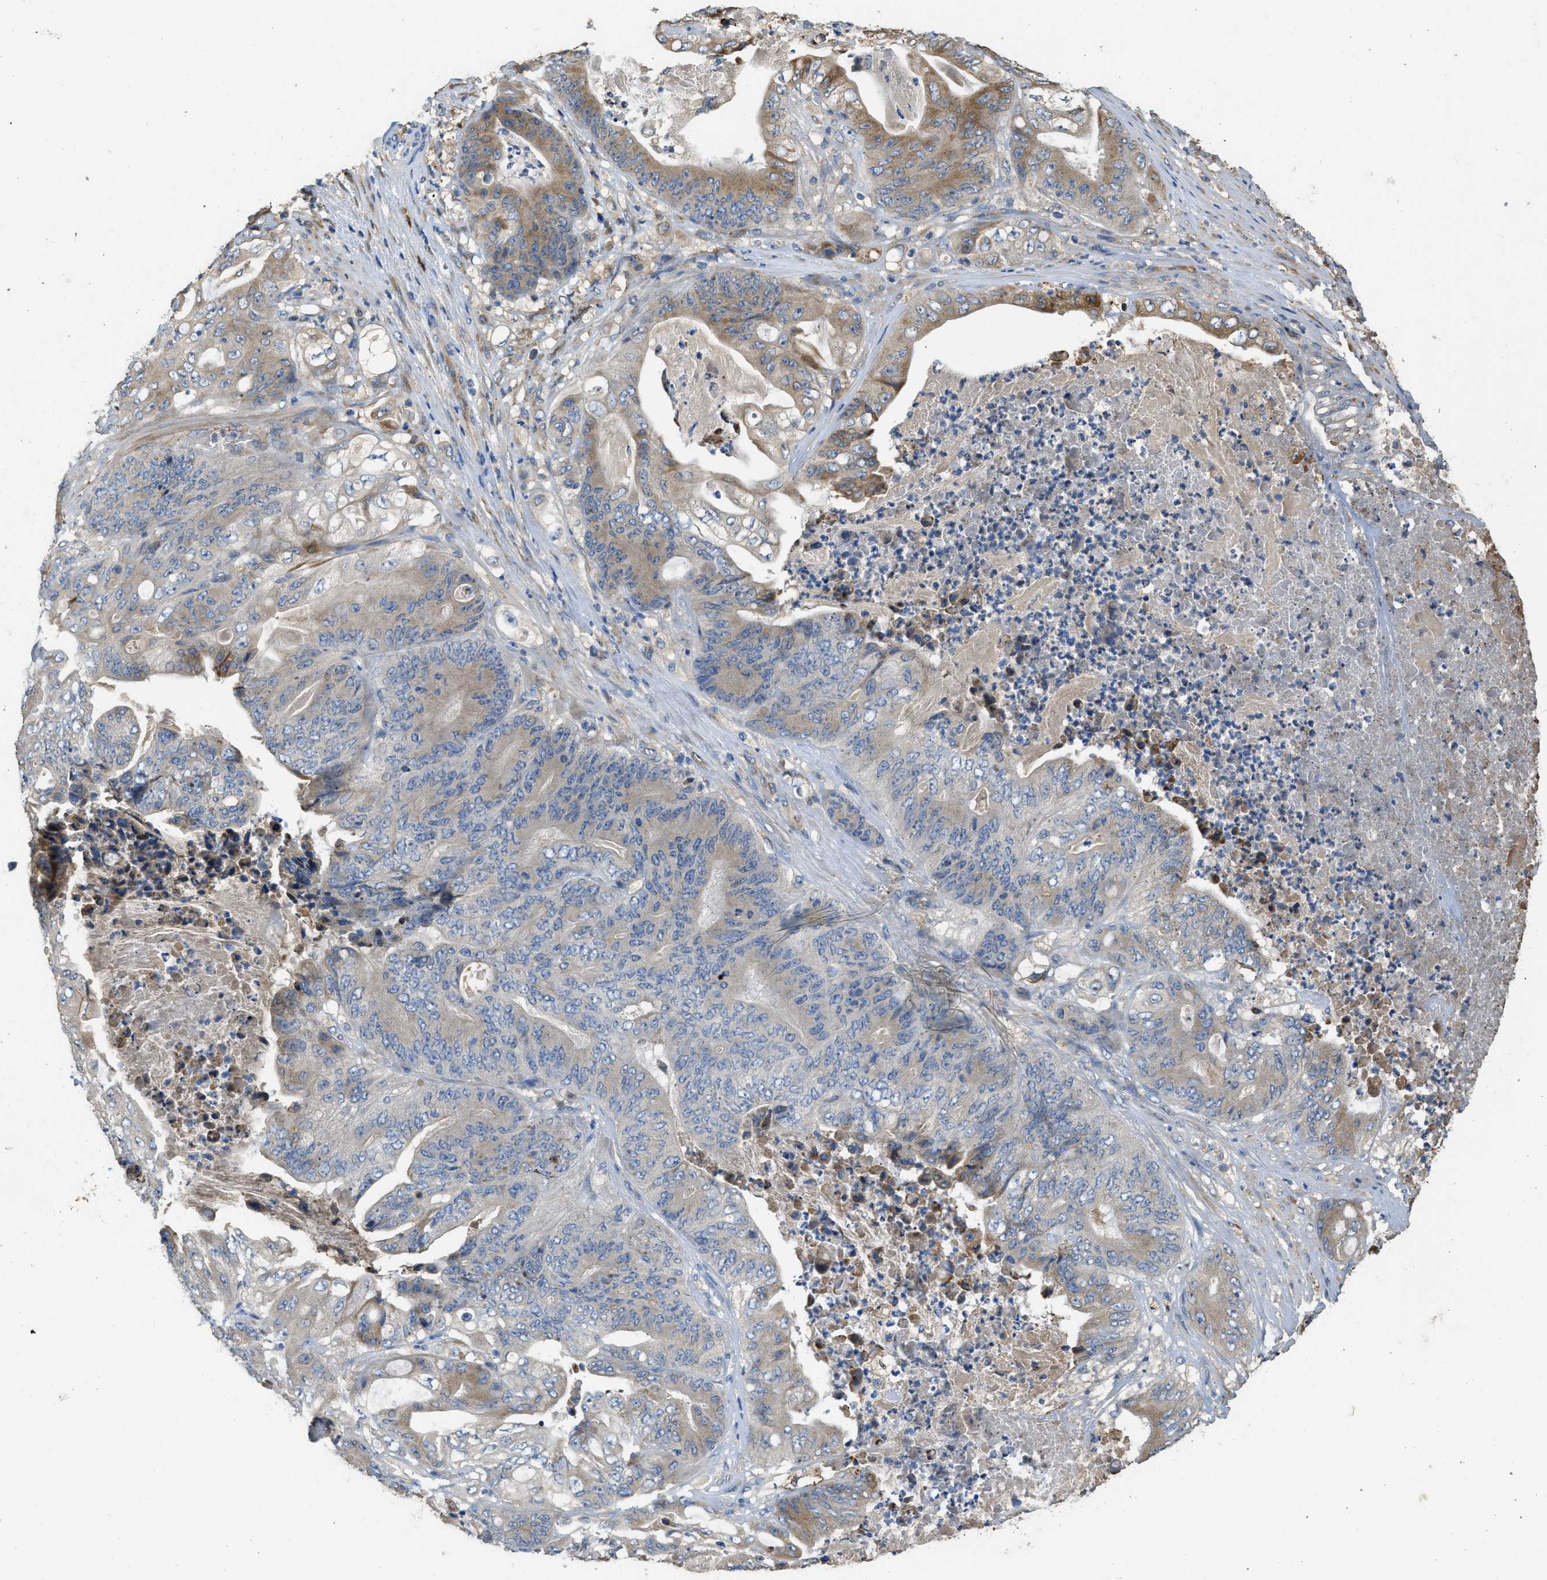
{"staining": {"intensity": "moderate", "quantity": "<25%", "location": "cytoplasmic/membranous"}, "tissue": "stomach cancer", "cell_type": "Tumor cells", "image_type": "cancer", "snomed": [{"axis": "morphology", "description": "Adenocarcinoma, NOS"}, {"axis": "topography", "description": "Stomach"}], "caption": "Stomach cancer stained with immunohistochemistry (IHC) exhibits moderate cytoplasmic/membranous positivity in about <25% of tumor cells.", "gene": "RIPK2", "patient": {"sex": "female", "age": 73}}